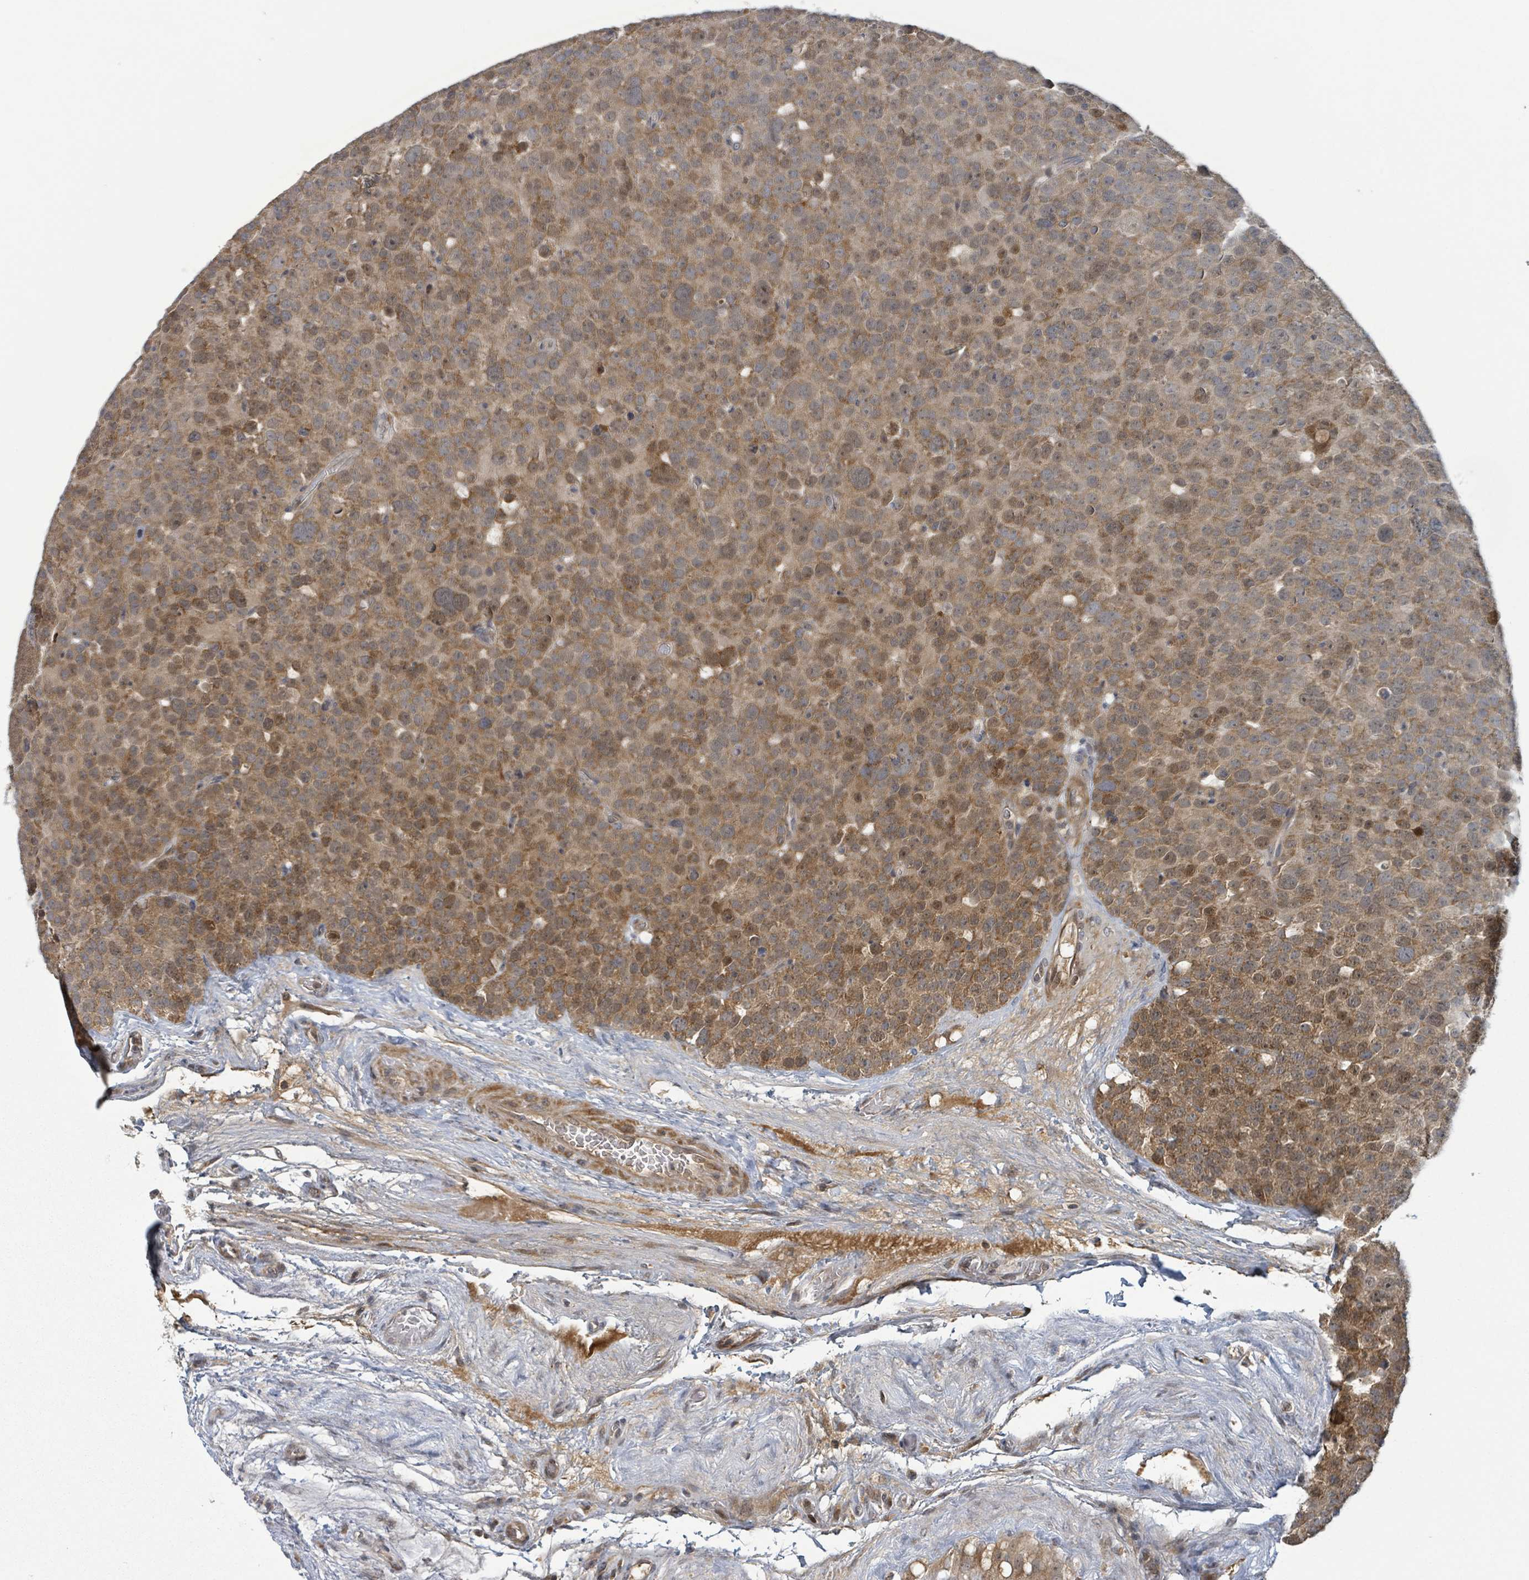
{"staining": {"intensity": "moderate", "quantity": ">75%", "location": "cytoplasmic/membranous"}, "tissue": "testis cancer", "cell_type": "Tumor cells", "image_type": "cancer", "snomed": [{"axis": "morphology", "description": "Seminoma, NOS"}, {"axis": "topography", "description": "Testis"}], "caption": "Protein expression analysis of testis cancer (seminoma) shows moderate cytoplasmic/membranous staining in about >75% of tumor cells.", "gene": "ITGA11", "patient": {"sex": "male", "age": 71}}